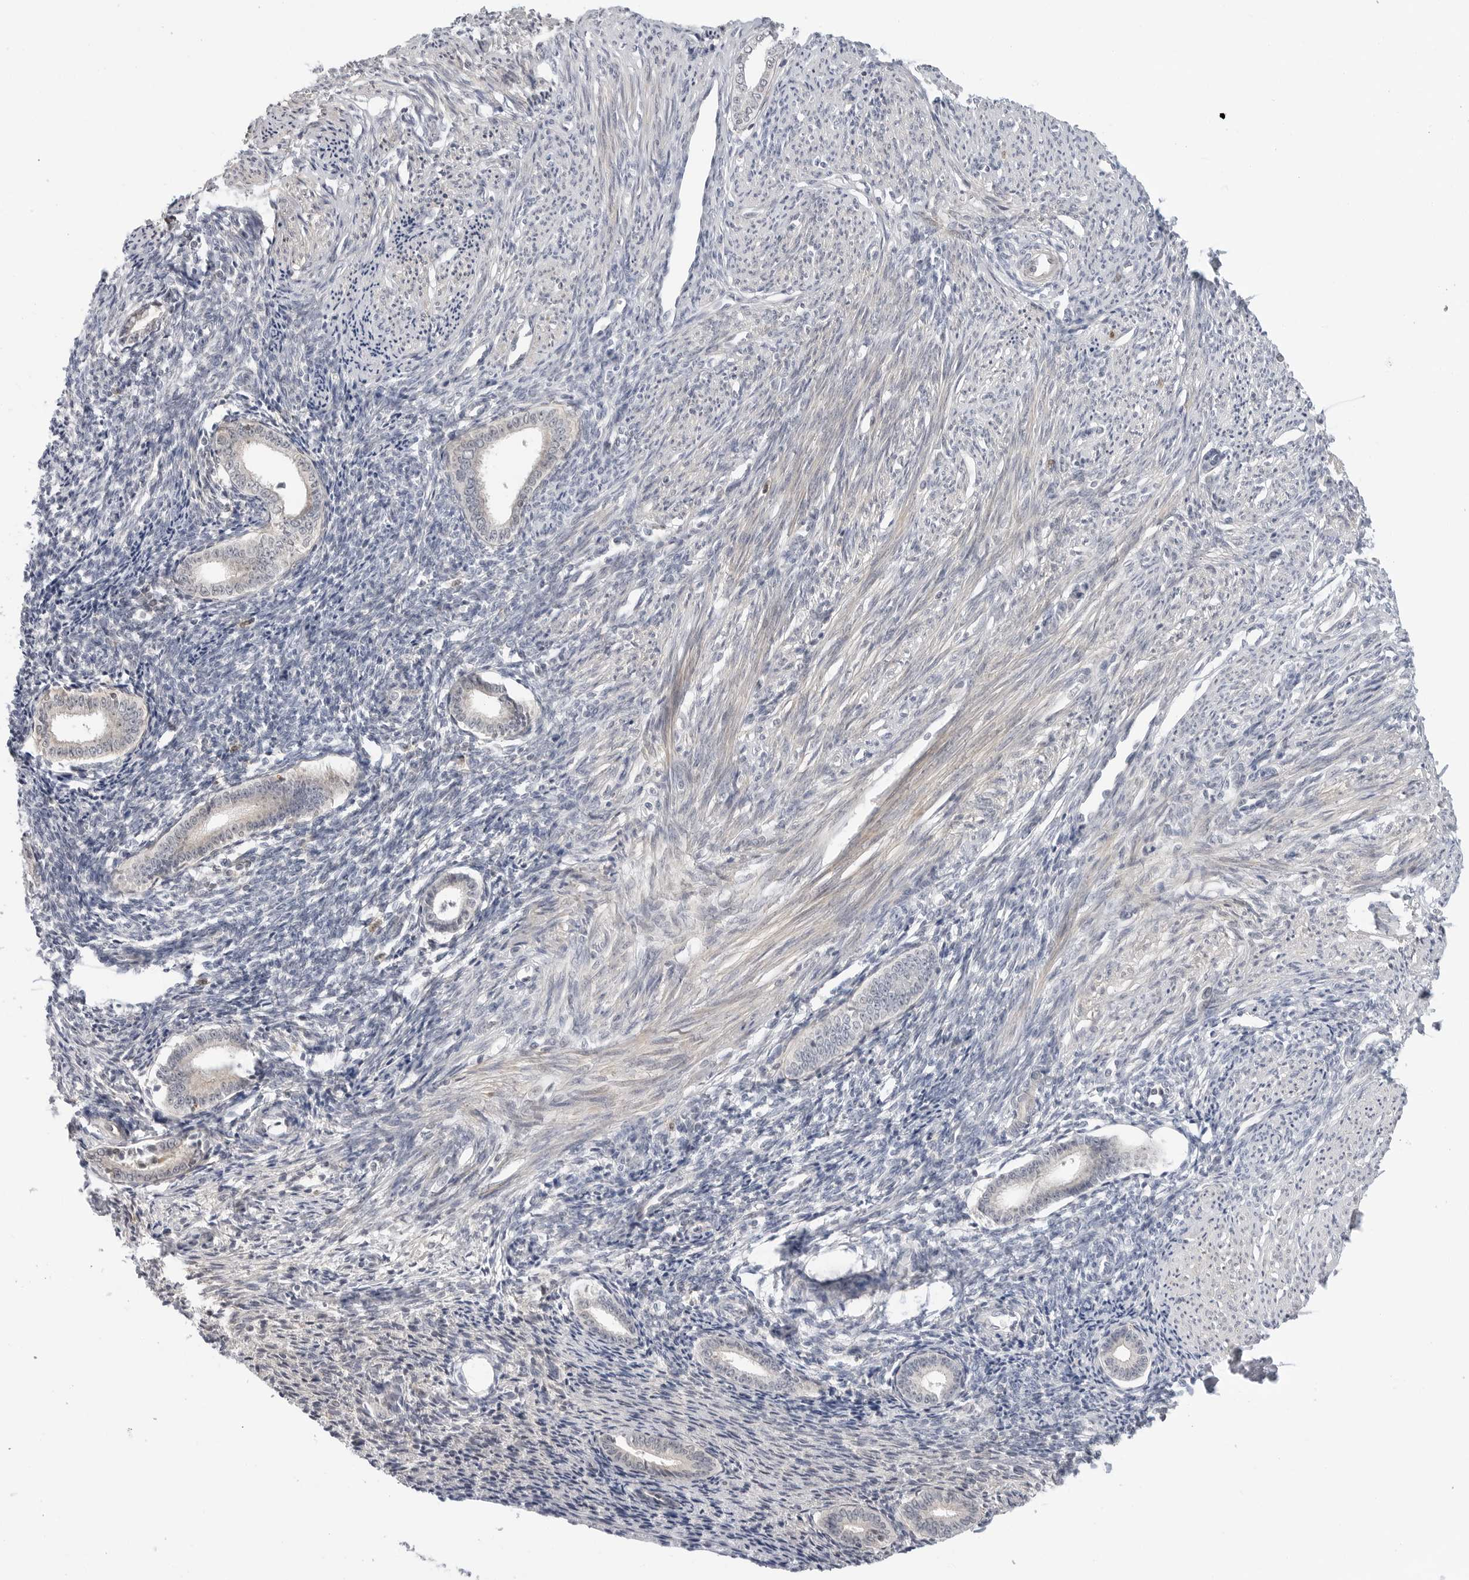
{"staining": {"intensity": "negative", "quantity": "none", "location": "none"}, "tissue": "endometrium", "cell_type": "Cells in endometrial stroma", "image_type": "normal", "snomed": [{"axis": "morphology", "description": "Normal tissue, NOS"}, {"axis": "topography", "description": "Endometrium"}], "caption": "Immunohistochemical staining of normal endometrium demonstrates no significant staining in cells in endometrial stroma.", "gene": "STXBP3", "patient": {"sex": "female", "age": 56}}